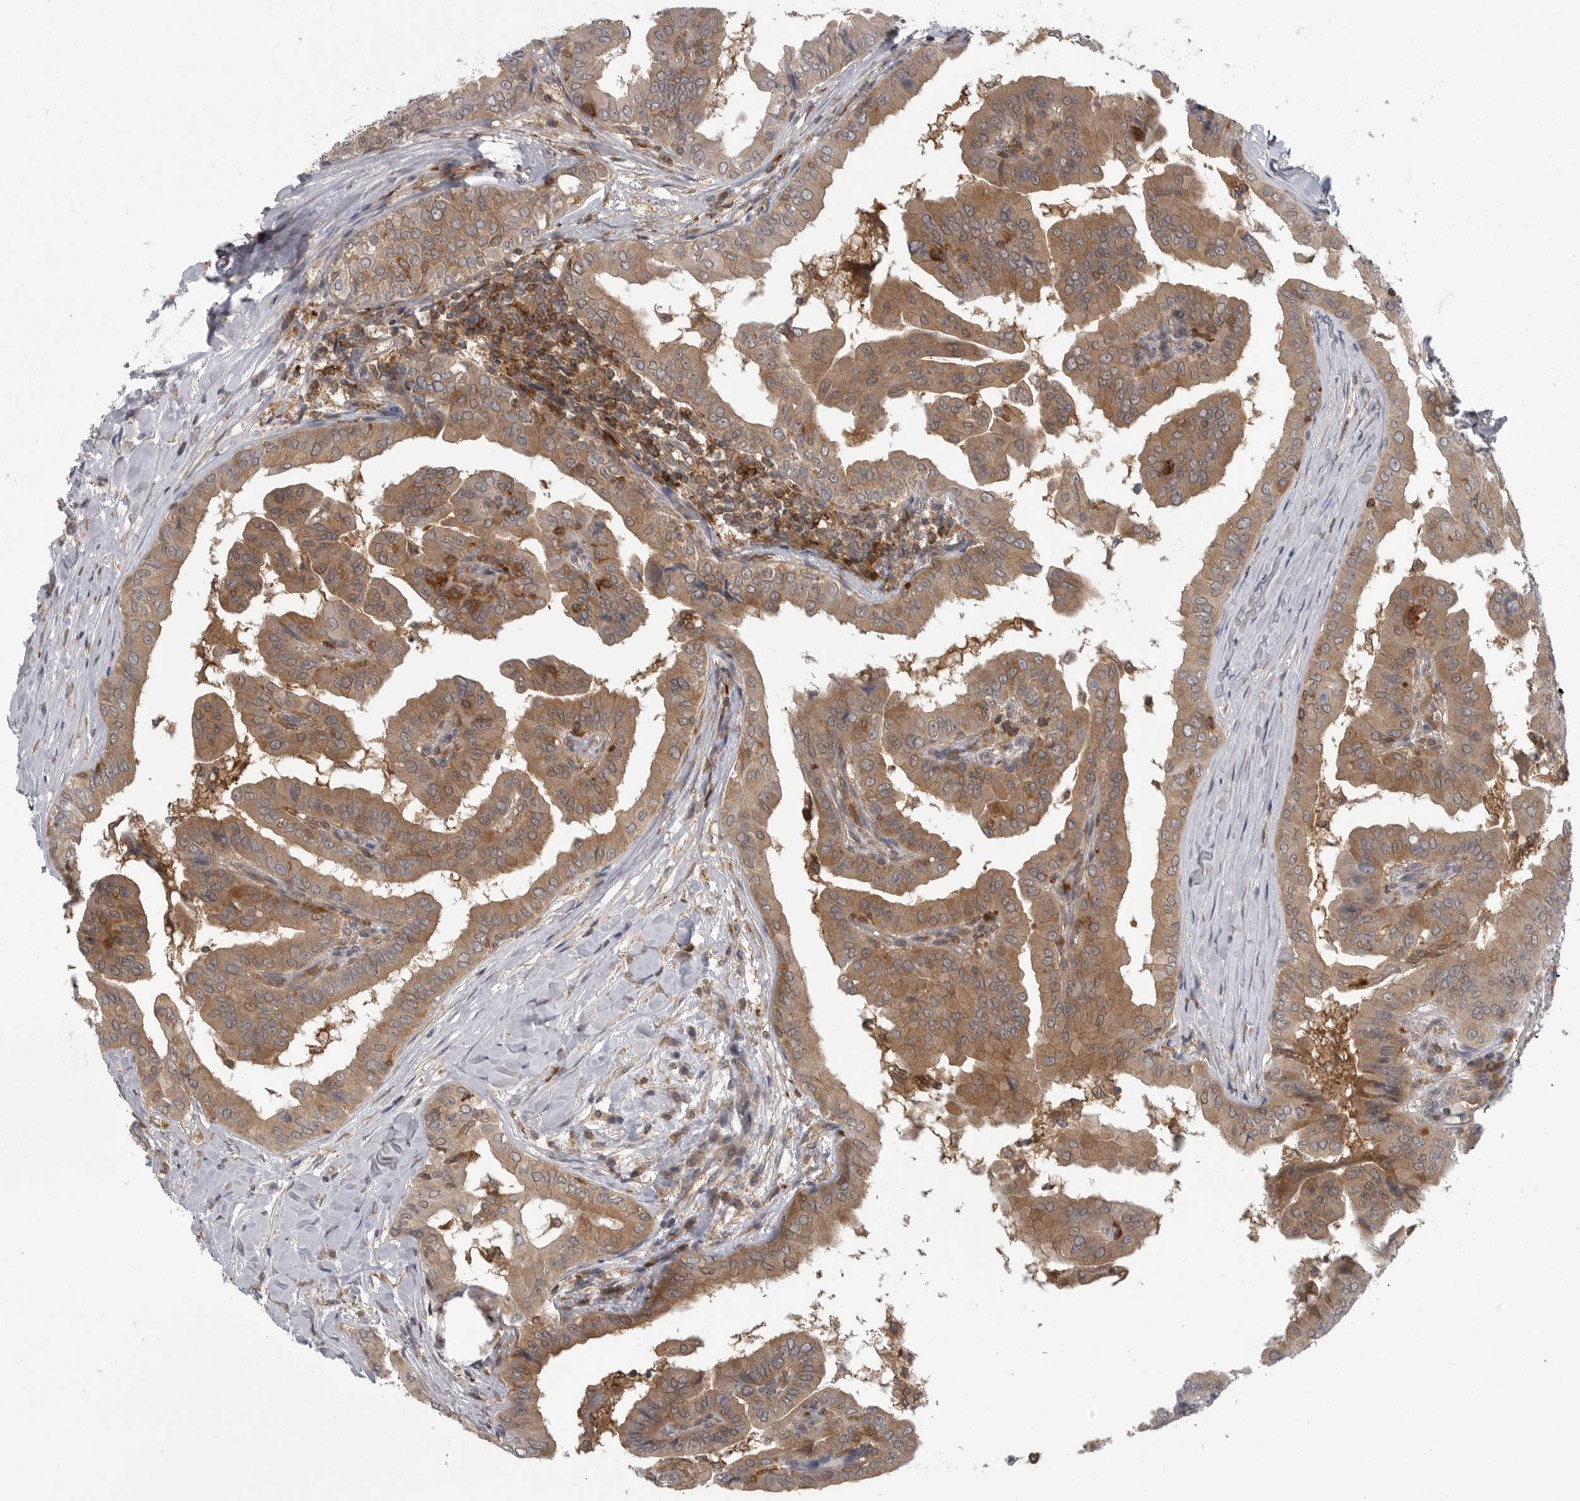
{"staining": {"intensity": "moderate", "quantity": ">75%", "location": "cytoplasmic/membranous"}, "tissue": "thyroid cancer", "cell_type": "Tumor cells", "image_type": "cancer", "snomed": [{"axis": "morphology", "description": "Papillary adenocarcinoma, NOS"}, {"axis": "topography", "description": "Thyroid gland"}], "caption": "Thyroid papillary adenocarcinoma stained with a protein marker displays moderate staining in tumor cells.", "gene": "CACYBP", "patient": {"sex": "male", "age": 33}}